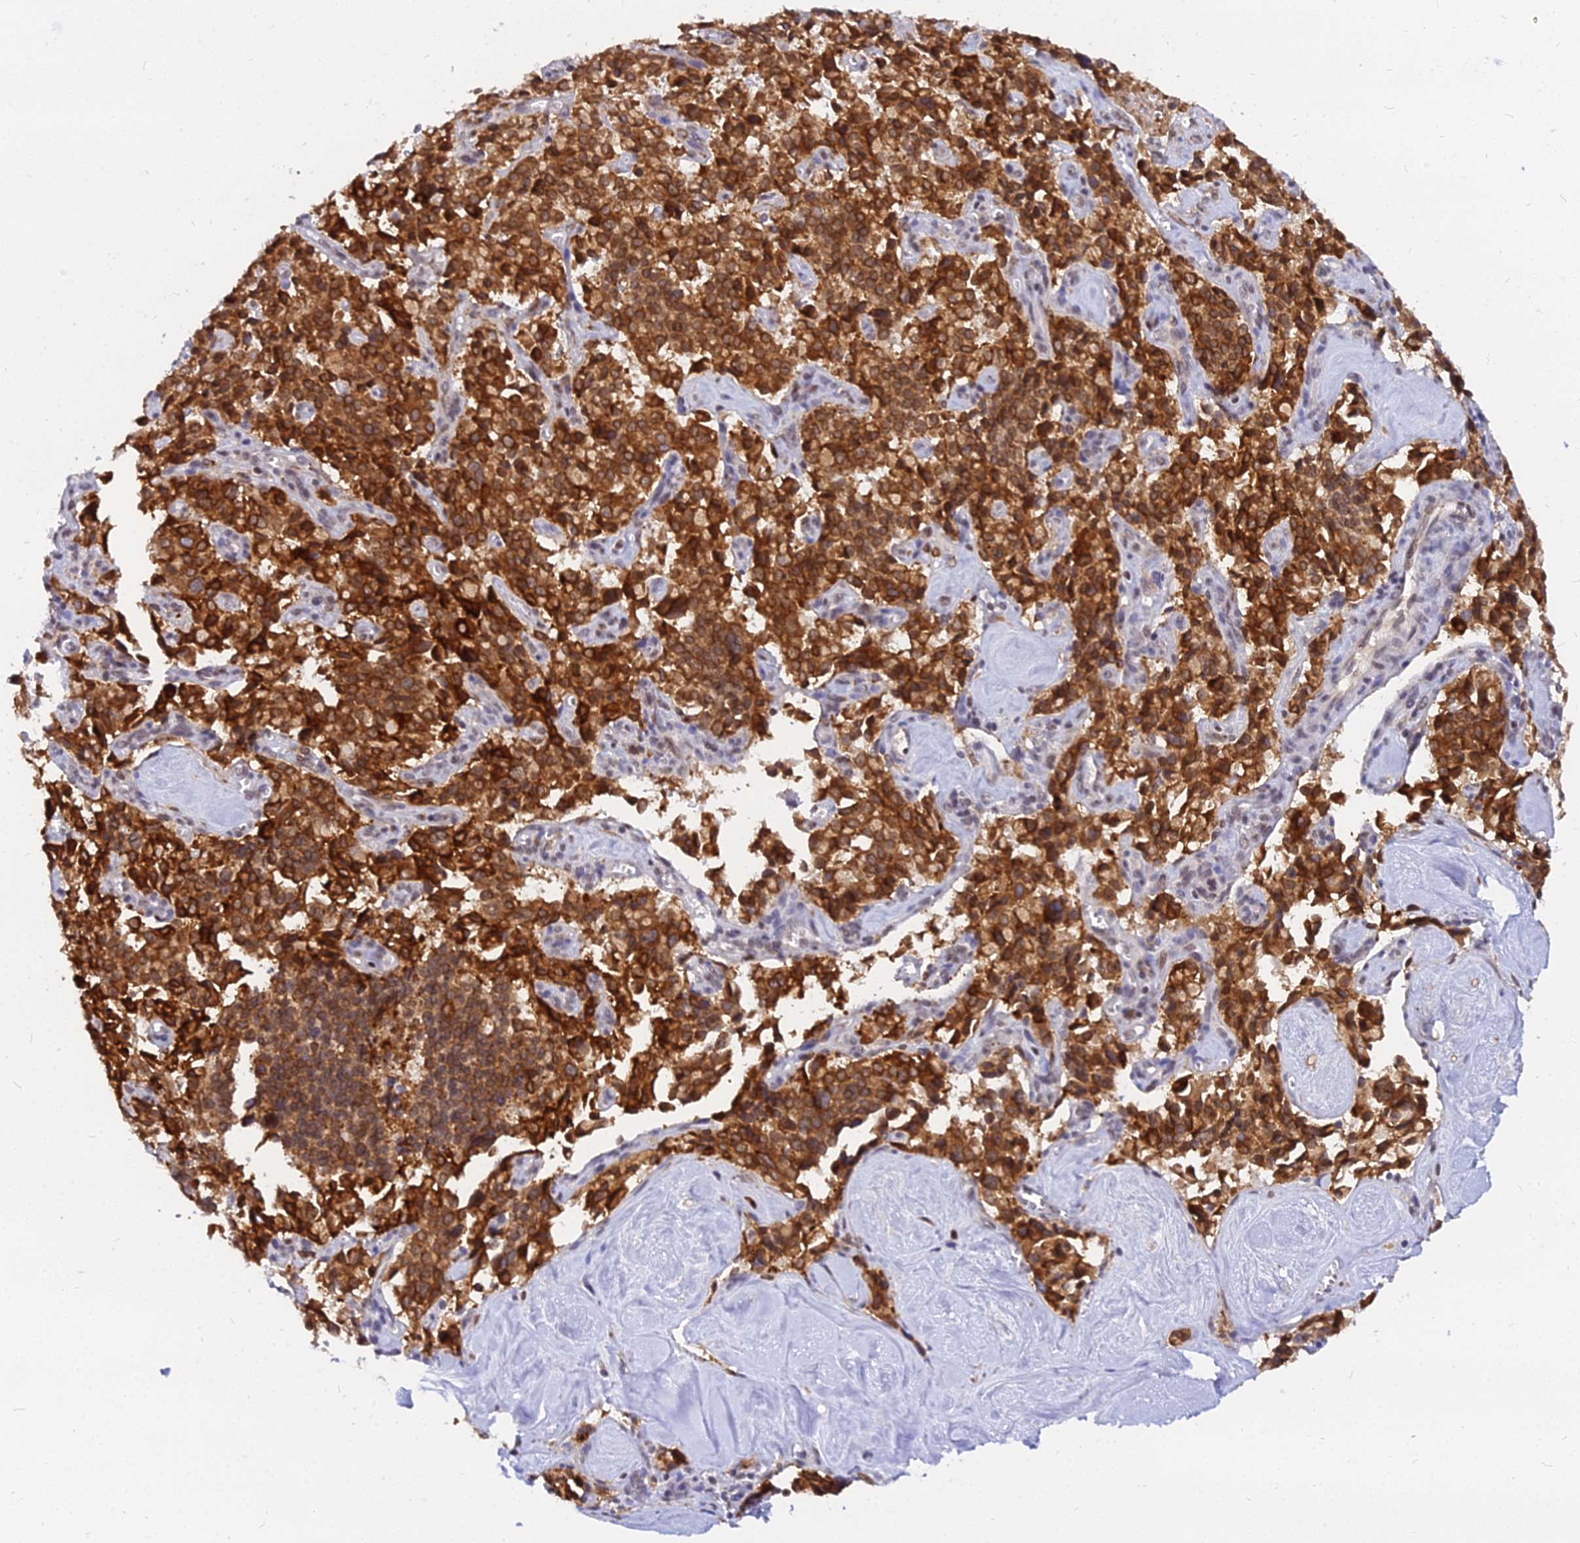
{"staining": {"intensity": "strong", "quantity": ">75%", "location": "cytoplasmic/membranous"}, "tissue": "pancreatic cancer", "cell_type": "Tumor cells", "image_type": "cancer", "snomed": [{"axis": "morphology", "description": "Adenocarcinoma, NOS"}, {"axis": "topography", "description": "Pancreas"}], "caption": "Protein expression analysis of adenocarcinoma (pancreatic) reveals strong cytoplasmic/membranous expression in about >75% of tumor cells.", "gene": "RNF121", "patient": {"sex": "male", "age": 65}}